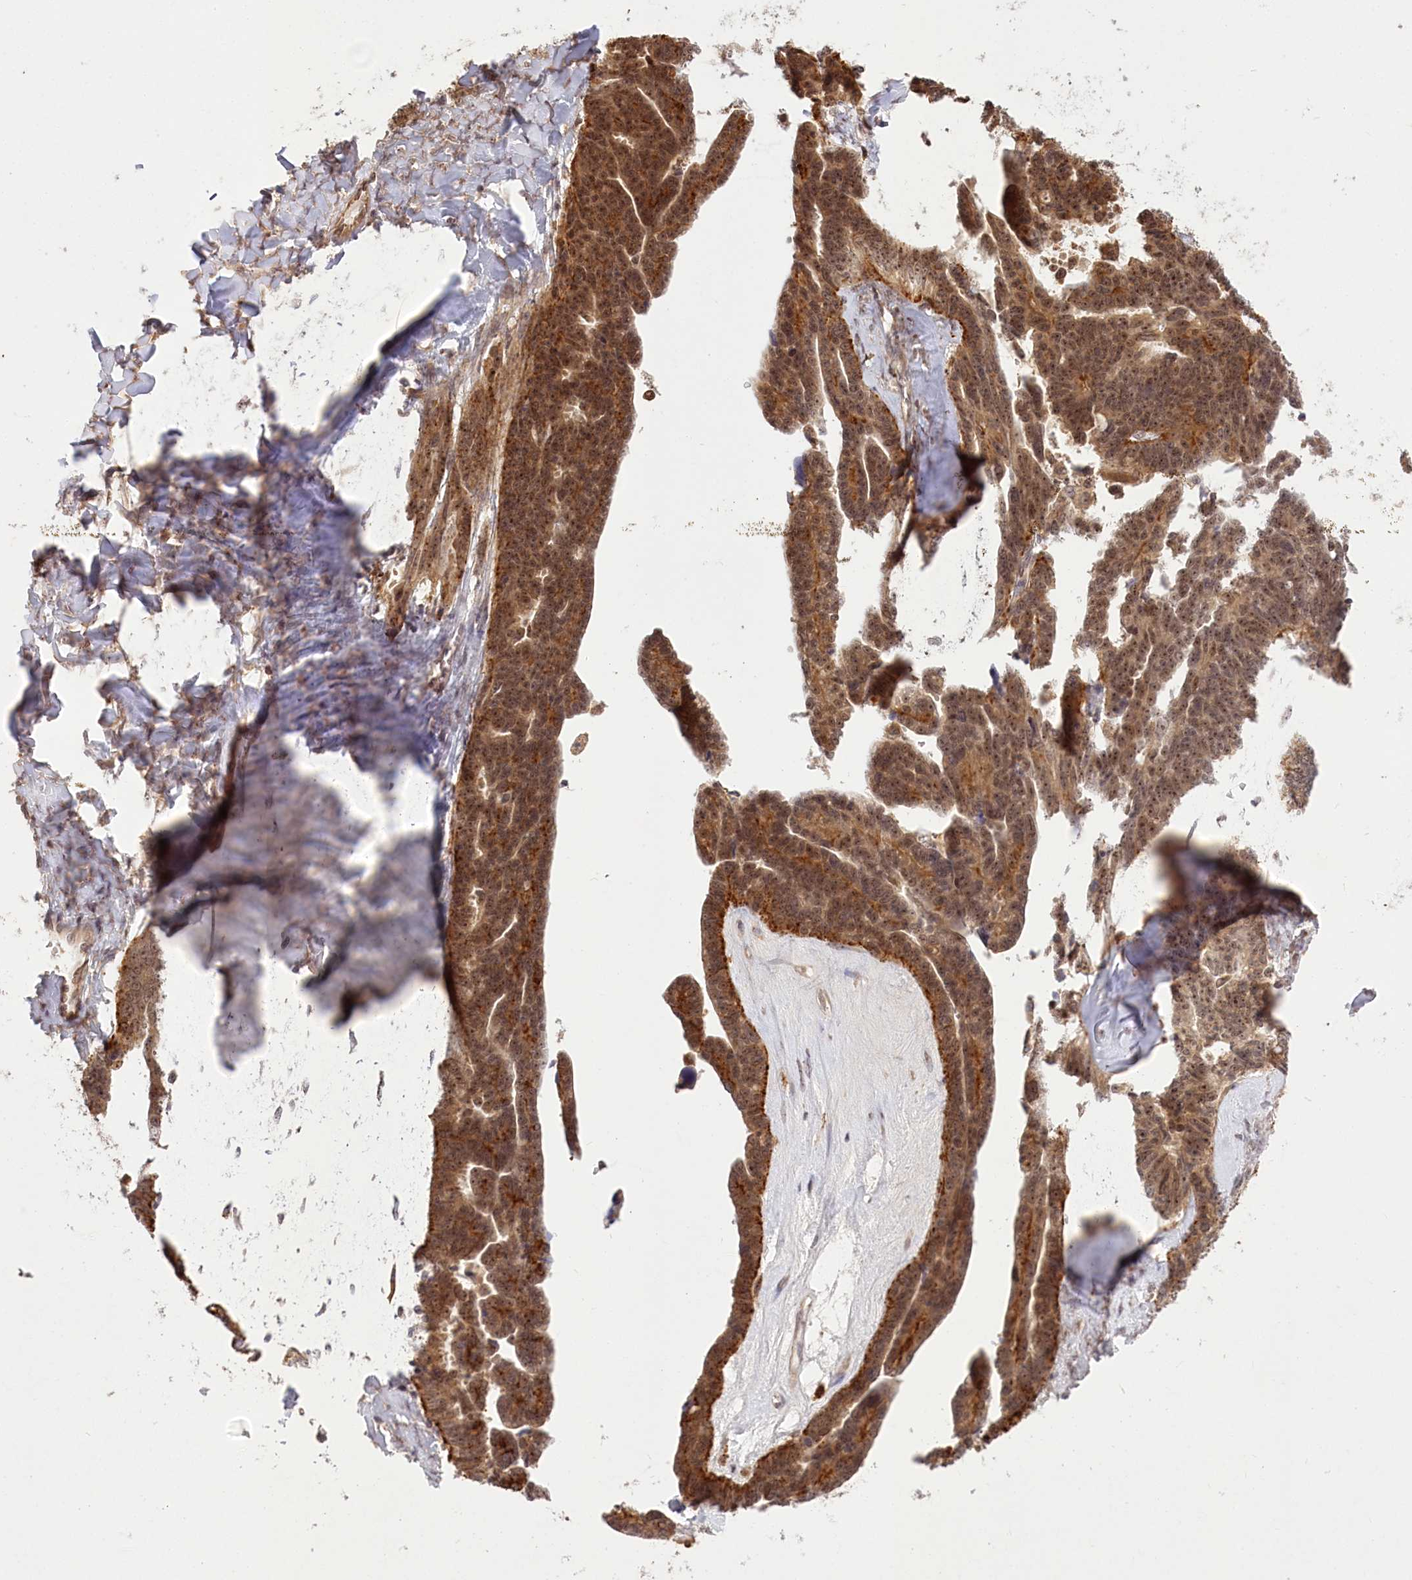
{"staining": {"intensity": "moderate", "quantity": ">75%", "location": "cytoplasmic/membranous,nuclear"}, "tissue": "ovarian cancer", "cell_type": "Tumor cells", "image_type": "cancer", "snomed": [{"axis": "morphology", "description": "Cystadenocarcinoma, serous, NOS"}, {"axis": "topography", "description": "Ovary"}], "caption": "Immunohistochemical staining of human ovarian serous cystadenocarcinoma reveals moderate cytoplasmic/membranous and nuclear protein expression in approximately >75% of tumor cells.", "gene": "SERGEF", "patient": {"sex": "female", "age": 79}}